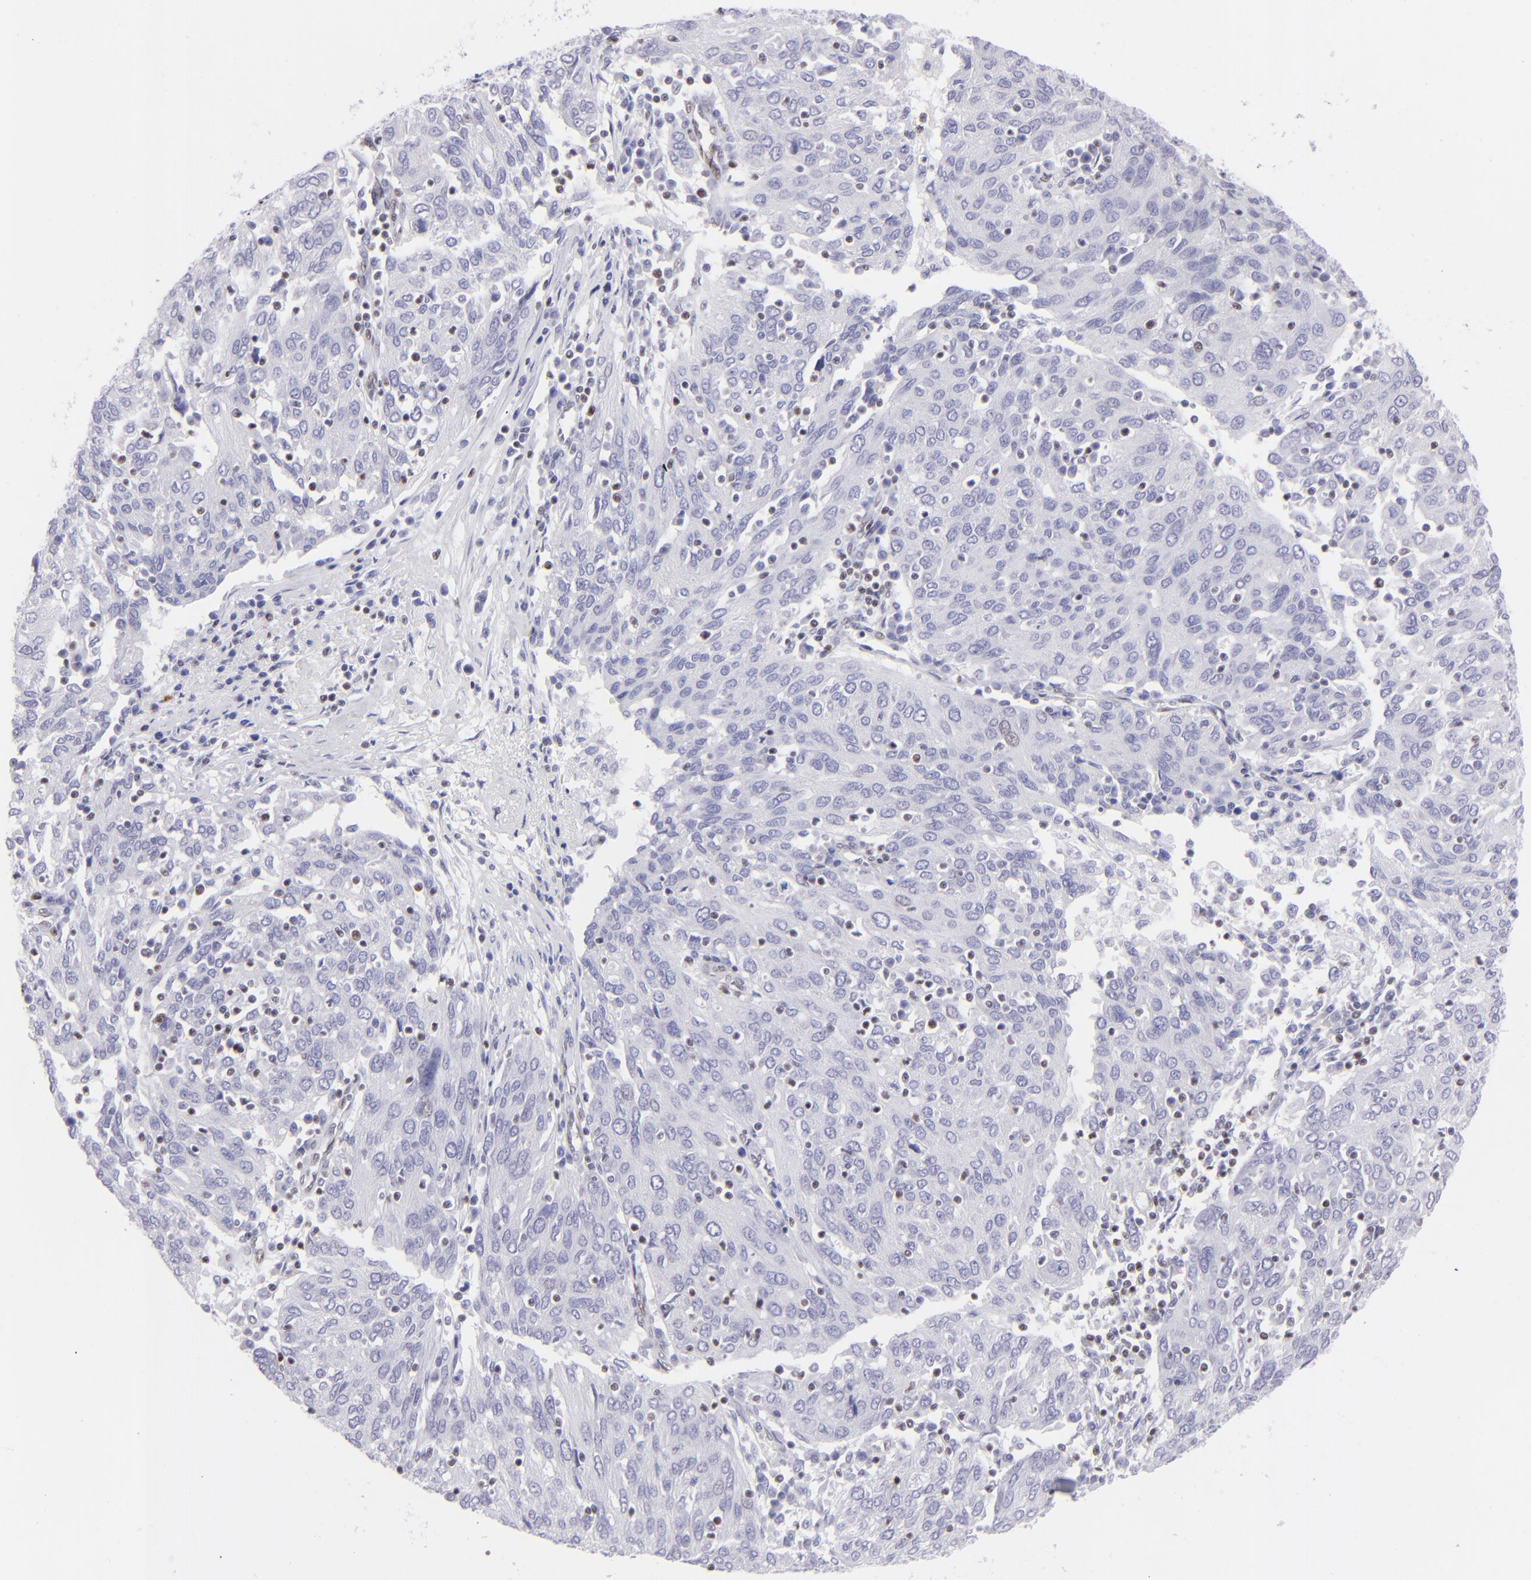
{"staining": {"intensity": "negative", "quantity": "none", "location": "none"}, "tissue": "ovarian cancer", "cell_type": "Tumor cells", "image_type": "cancer", "snomed": [{"axis": "morphology", "description": "Carcinoma, endometroid"}, {"axis": "topography", "description": "Ovary"}], "caption": "Protein analysis of endometroid carcinoma (ovarian) demonstrates no significant staining in tumor cells.", "gene": "ETS1", "patient": {"sex": "female", "age": 50}}